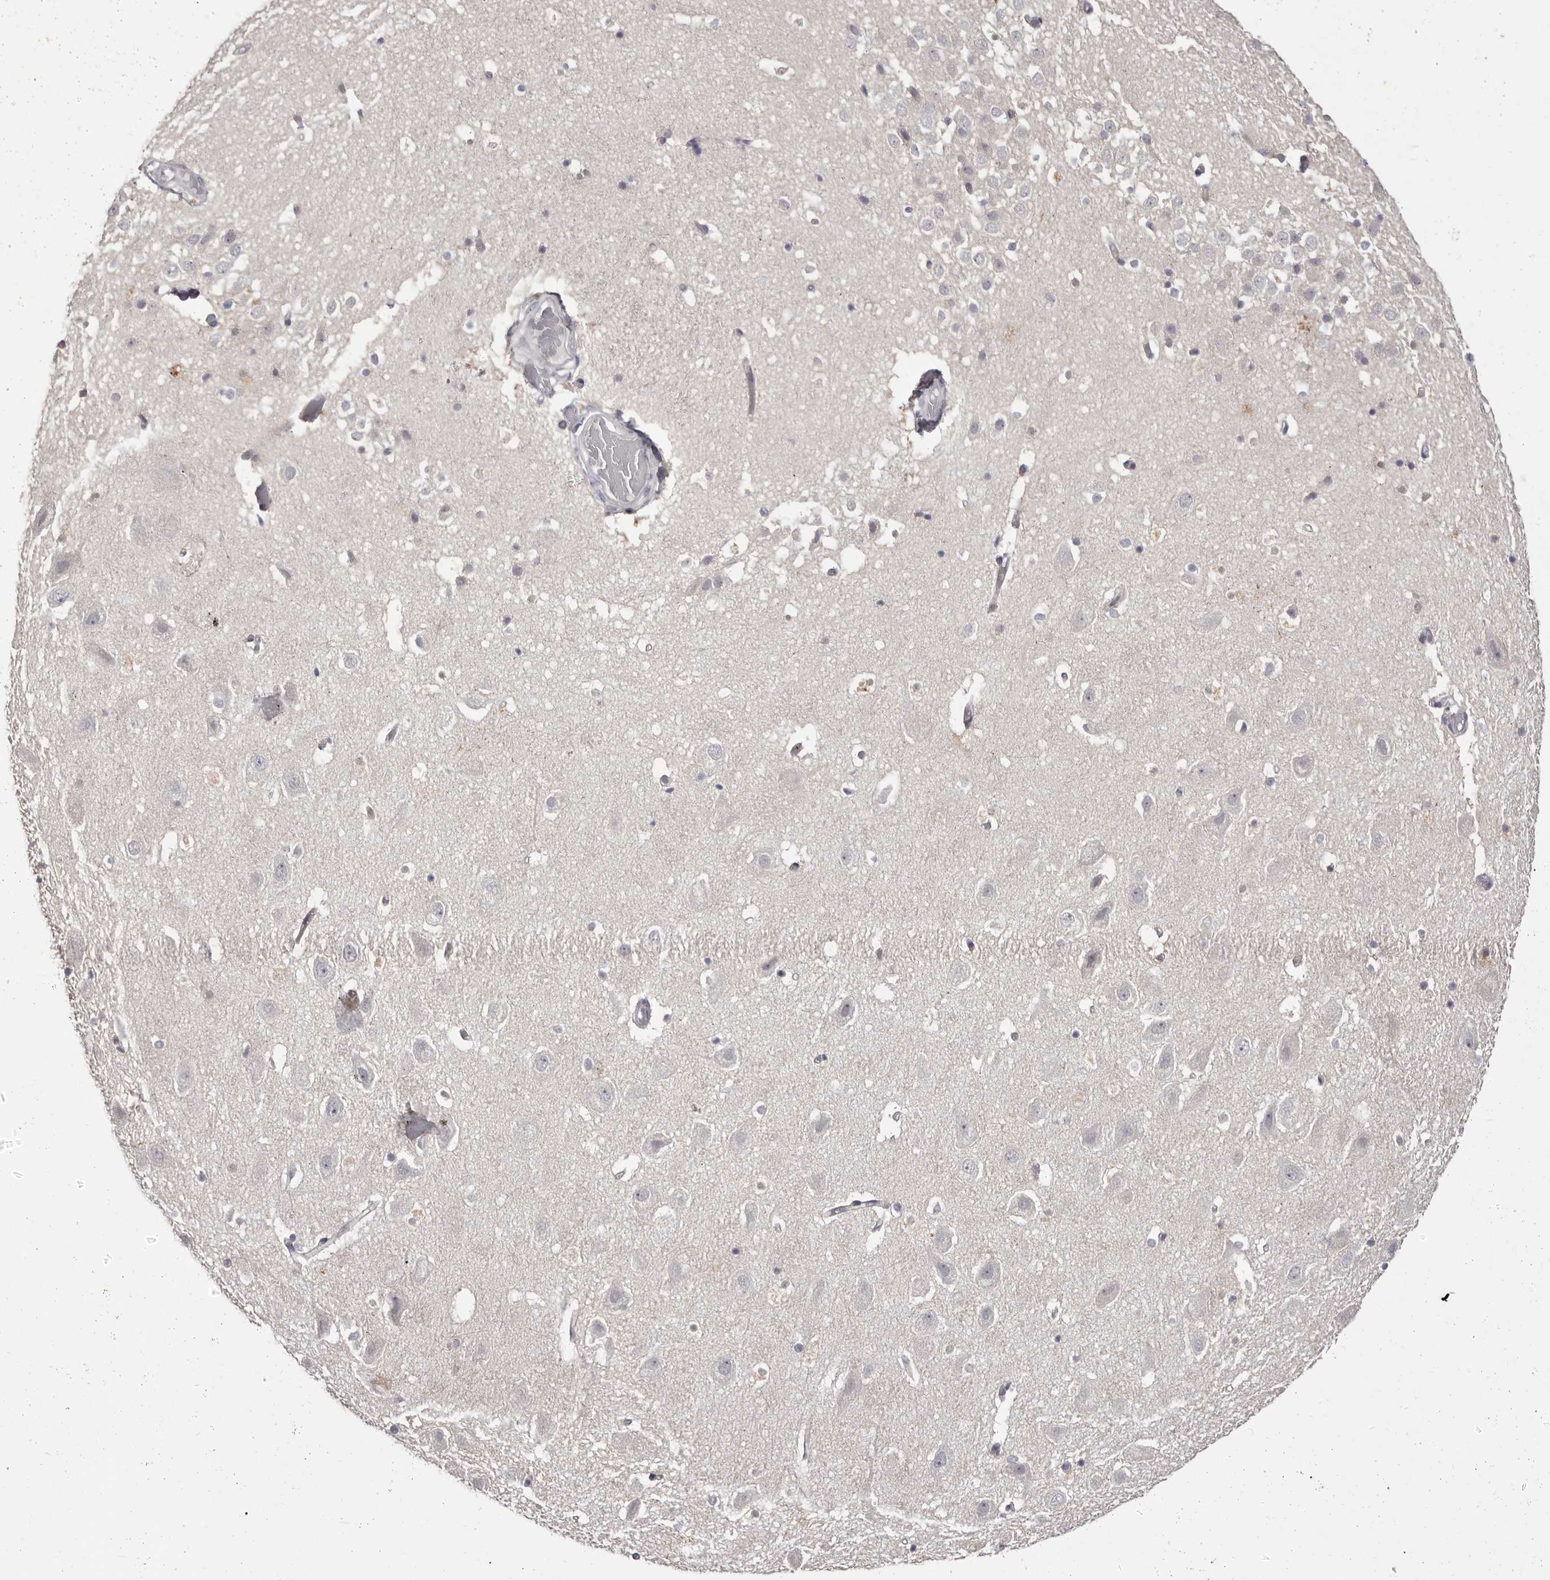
{"staining": {"intensity": "negative", "quantity": "none", "location": "none"}, "tissue": "hippocampus", "cell_type": "Glial cells", "image_type": "normal", "snomed": [{"axis": "morphology", "description": "Normal tissue, NOS"}, {"axis": "topography", "description": "Hippocampus"}], "caption": "Immunohistochemical staining of benign hippocampus displays no significant expression in glial cells.", "gene": "OTUD3", "patient": {"sex": "female", "age": 52}}